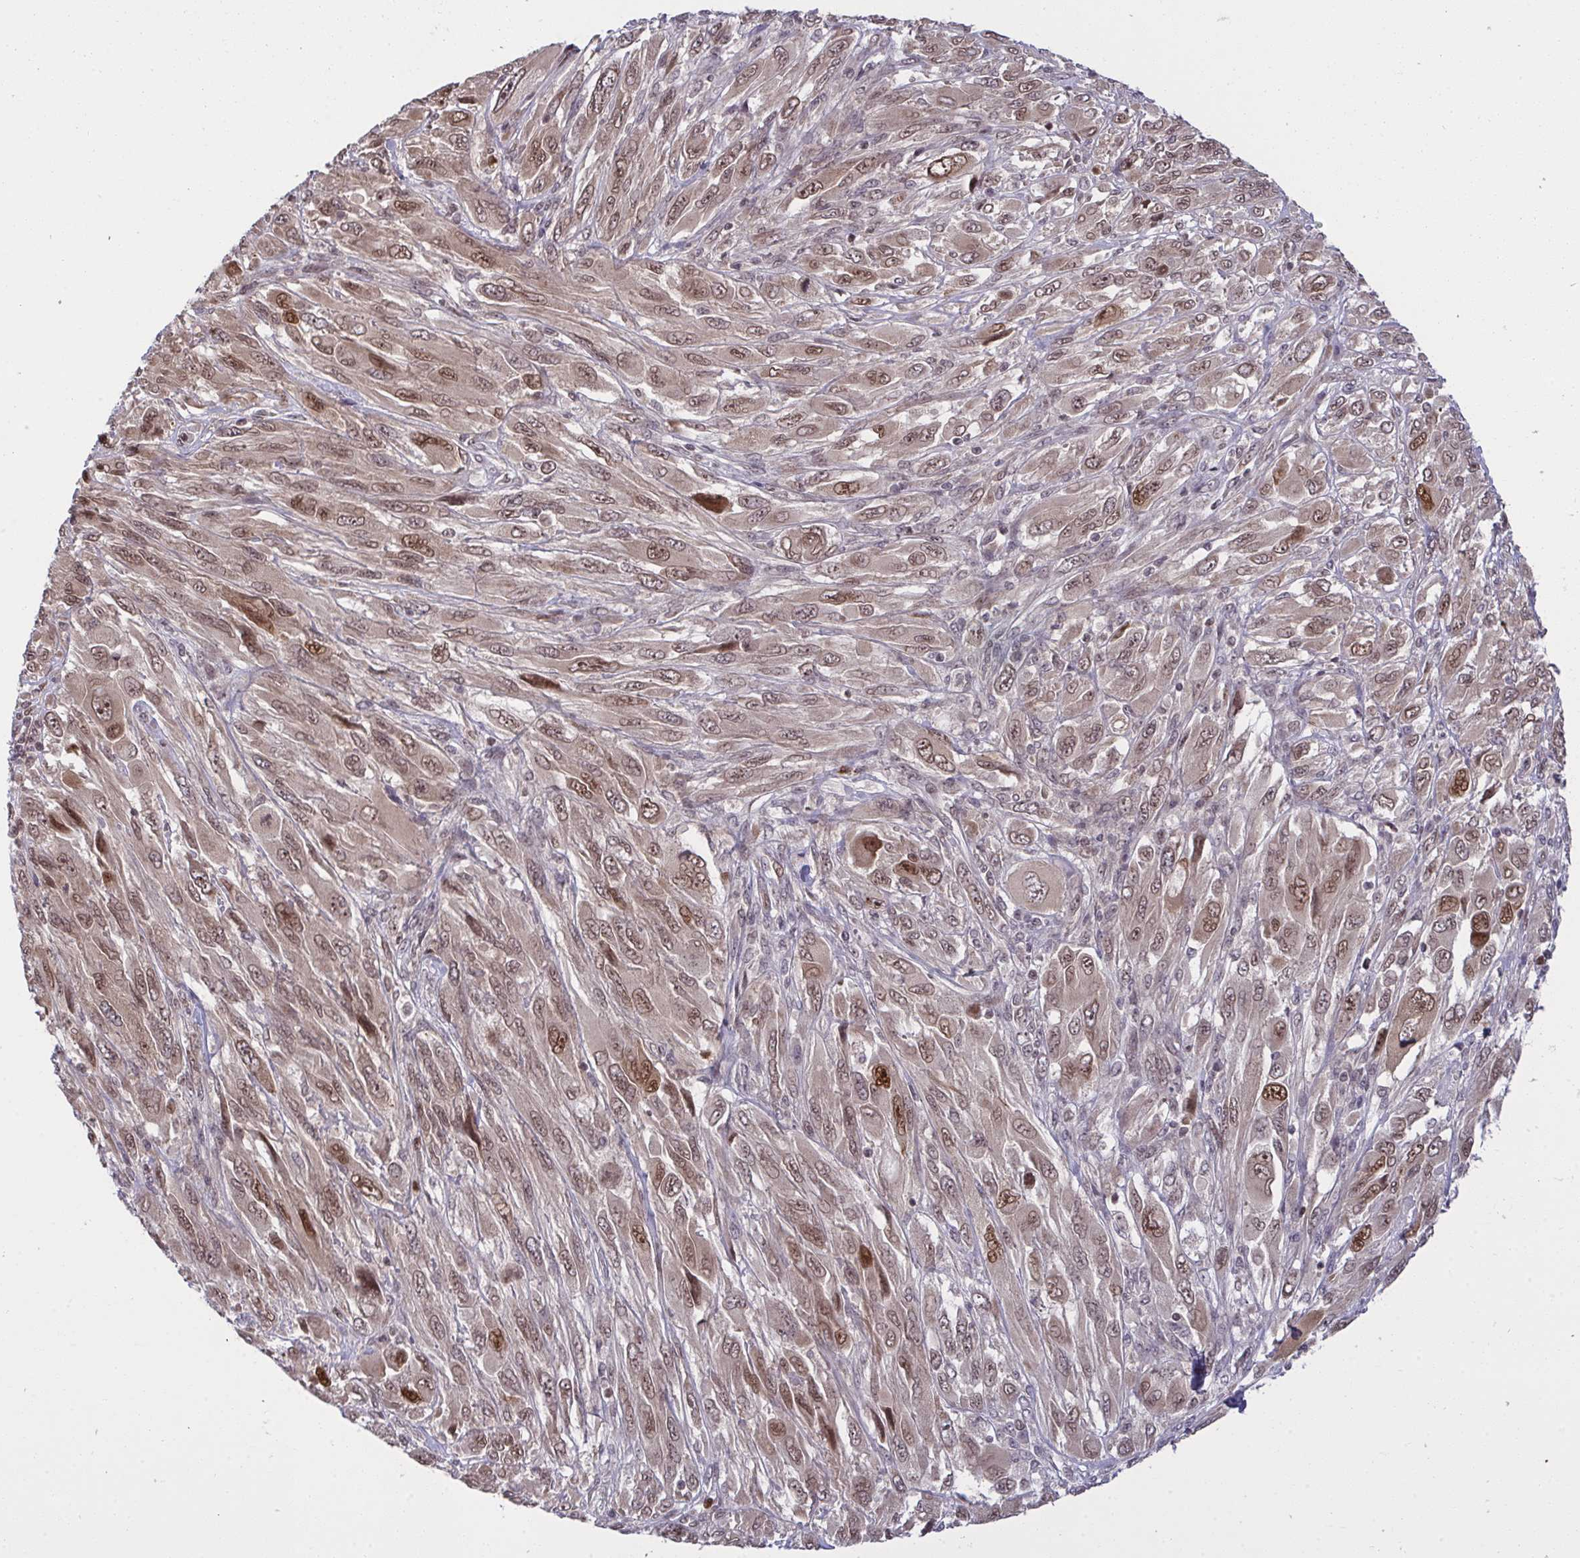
{"staining": {"intensity": "moderate", "quantity": ">75%", "location": "nuclear"}, "tissue": "melanoma", "cell_type": "Tumor cells", "image_type": "cancer", "snomed": [{"axis": "morphology", "description": "Malignant melanoma, NOS"}, {"axis": "topography", "description": "Skin"}], "caption": "High-magnification brightfield microscopy of malignant melanoma stained with DAB (3,3'-diaminobenzidine) (brown) and counterstained with hematoxylin (blue). tumor cells exhibit moderate nuclear expression is present in approximately>75% of cells.", "gene": "UXT", "patient": {"sex": "female", "age": 91}}